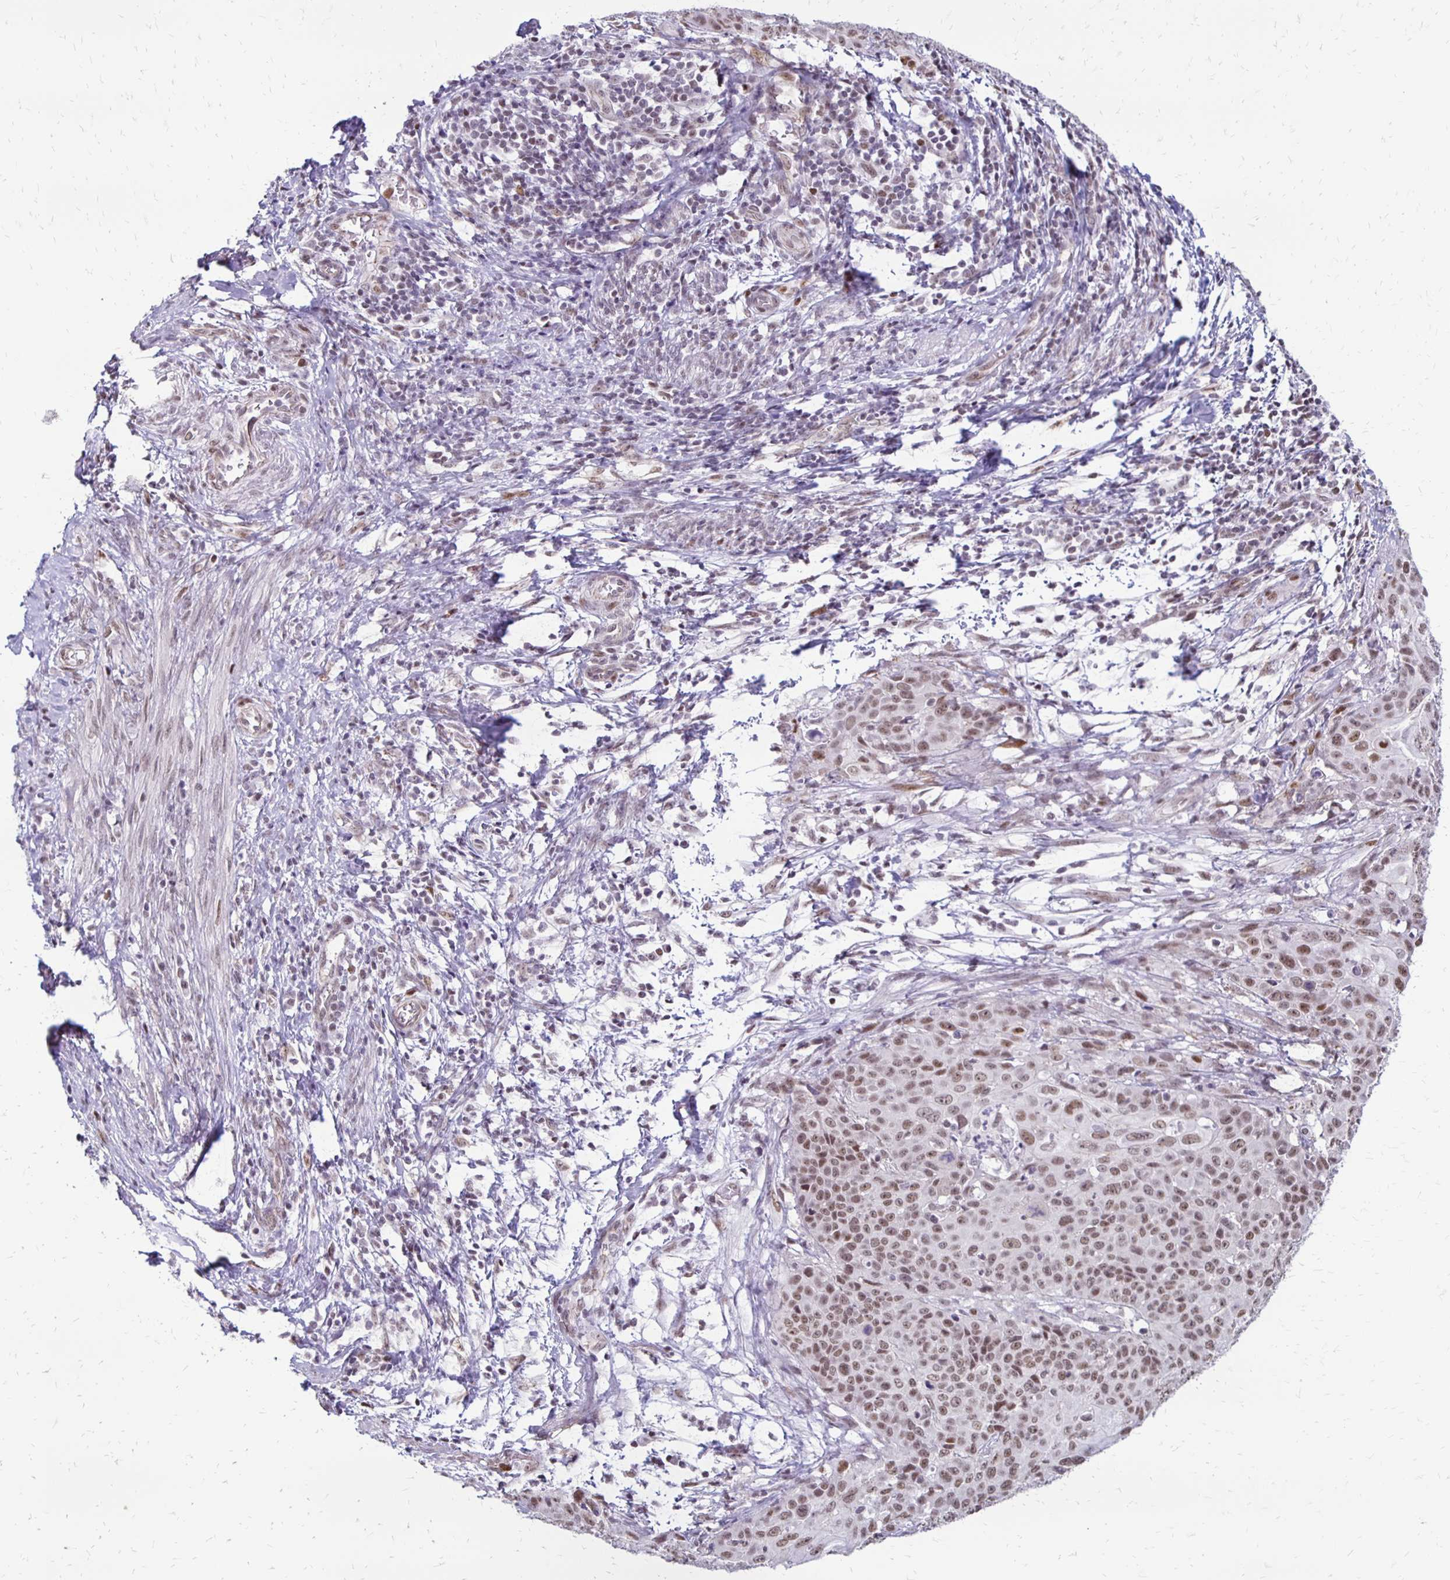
{"staining": {"intensity": "moderate", "quantity": ">75%", "location": "nuclear"}, "tissue": "cervical cancer", "cell_type": "Tumor cells", "image_type": "cancer", "snomed": [{"axis": "morphology", "description": "Squamous cell carcinoma, NOS"}, {"axis": "topography", "description": "Cervix"}], "caption": "This is a histology image of immunohistochemistry staining of squamous cell carcinoma (cervical), which shows moderate expression in the nuclear of tumor cells.", "gene": "DDB2", "patient": {"sex": "female", "age": 65}}